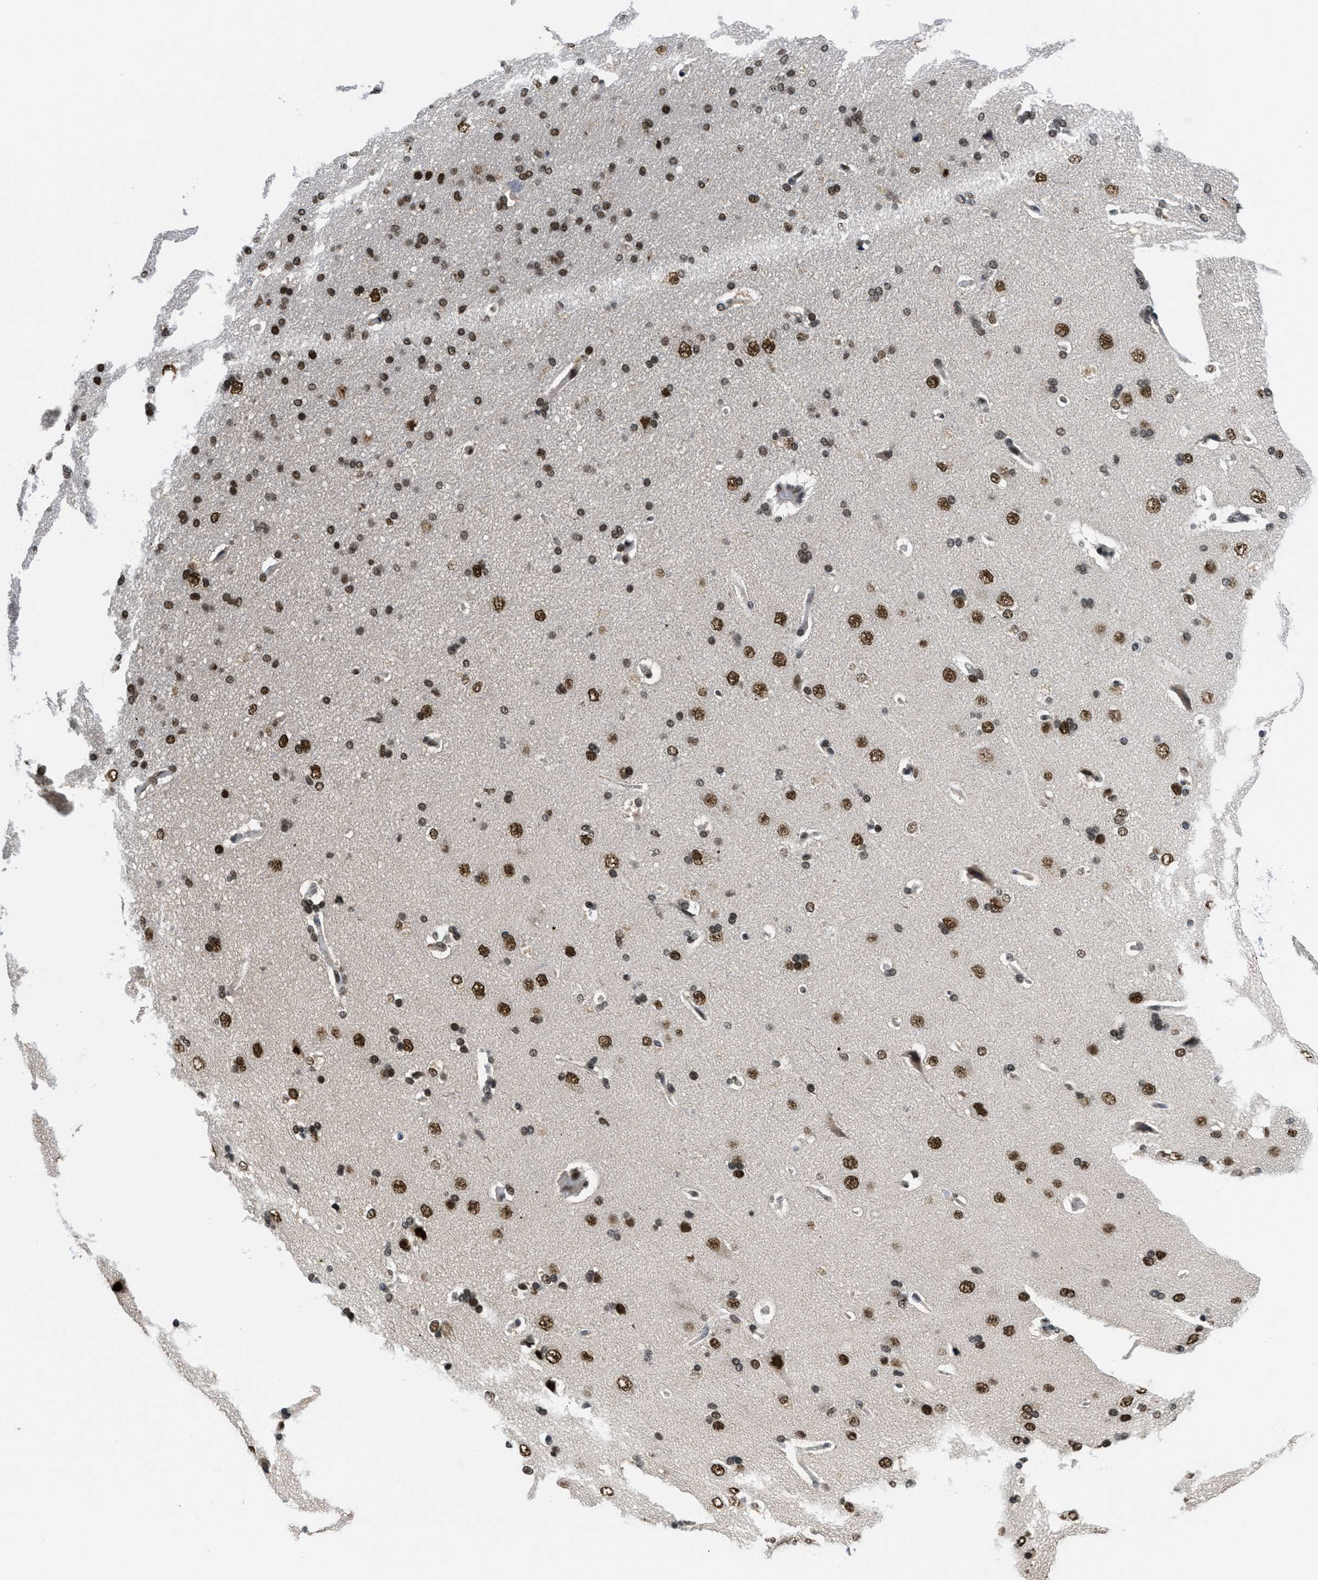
{"staining": {"intensity": "moderate", "quantity": "25%-75%", "location": "nuclear"}, "tissue": "cerebral cortex", "cell_type": "Endothelial cells", "image_type": "normal", "snomed": [{"axis": "morphology", "description": "Normal tissue, NOS"}, {"axis": "topography", "description": "Cerebral cortex"}], "caption": "This is a micrograph of immunohistochemistry staining of unremarkable cerebral cortex, which shows moderate positivity in the nuclear of endothelial cells.", "gene": "CUL4B", "patient": {"sex": "male", "age": 62}}